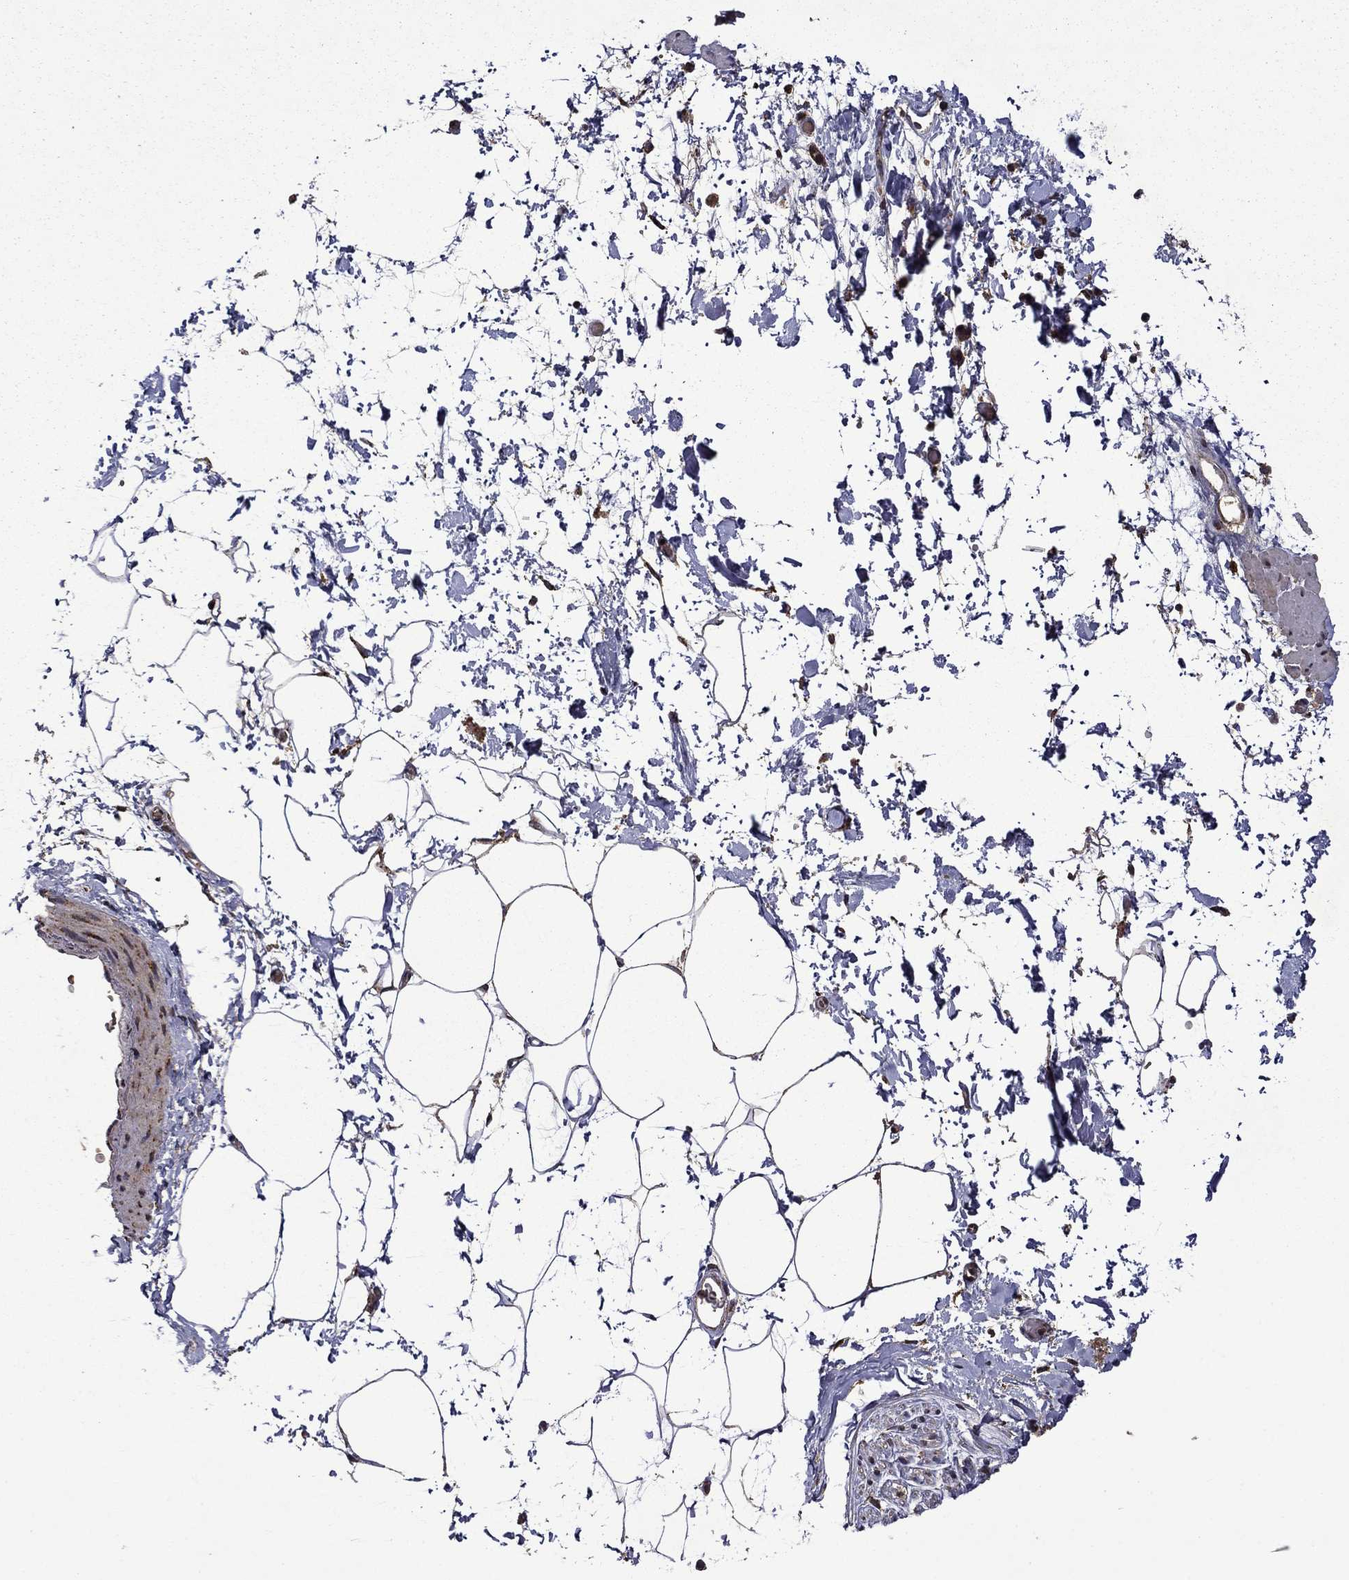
{"staining": {"intensity": "moderate", "quantity": ">75%", "location": "cytoplasmic/membranous"}, "tissue": "adipose tissue", "cell_type": "Adipocytes", "image_type": "normal", "snomed": [{"axis": "morphology", "description": "Normal tissue, NOS"}, {"axis": "topography", "description": "Soft tissue"}, {"axis": "topography", "description": "Adipose tissue"}, {"axis": "topography", "description": "Vascular tissue"}, {"axis": "topography", "description": "Peripheral nerve tissue"}], "caption": "Approximately >75% of adipocytes in unremarkable human adipose tissue reveal moderate cytoplasmic/membranous protein expression as visualized by brown immunohistochemical staining.", "gene": "ITM2B", "patient": {"sex": "male", "age": 68}}